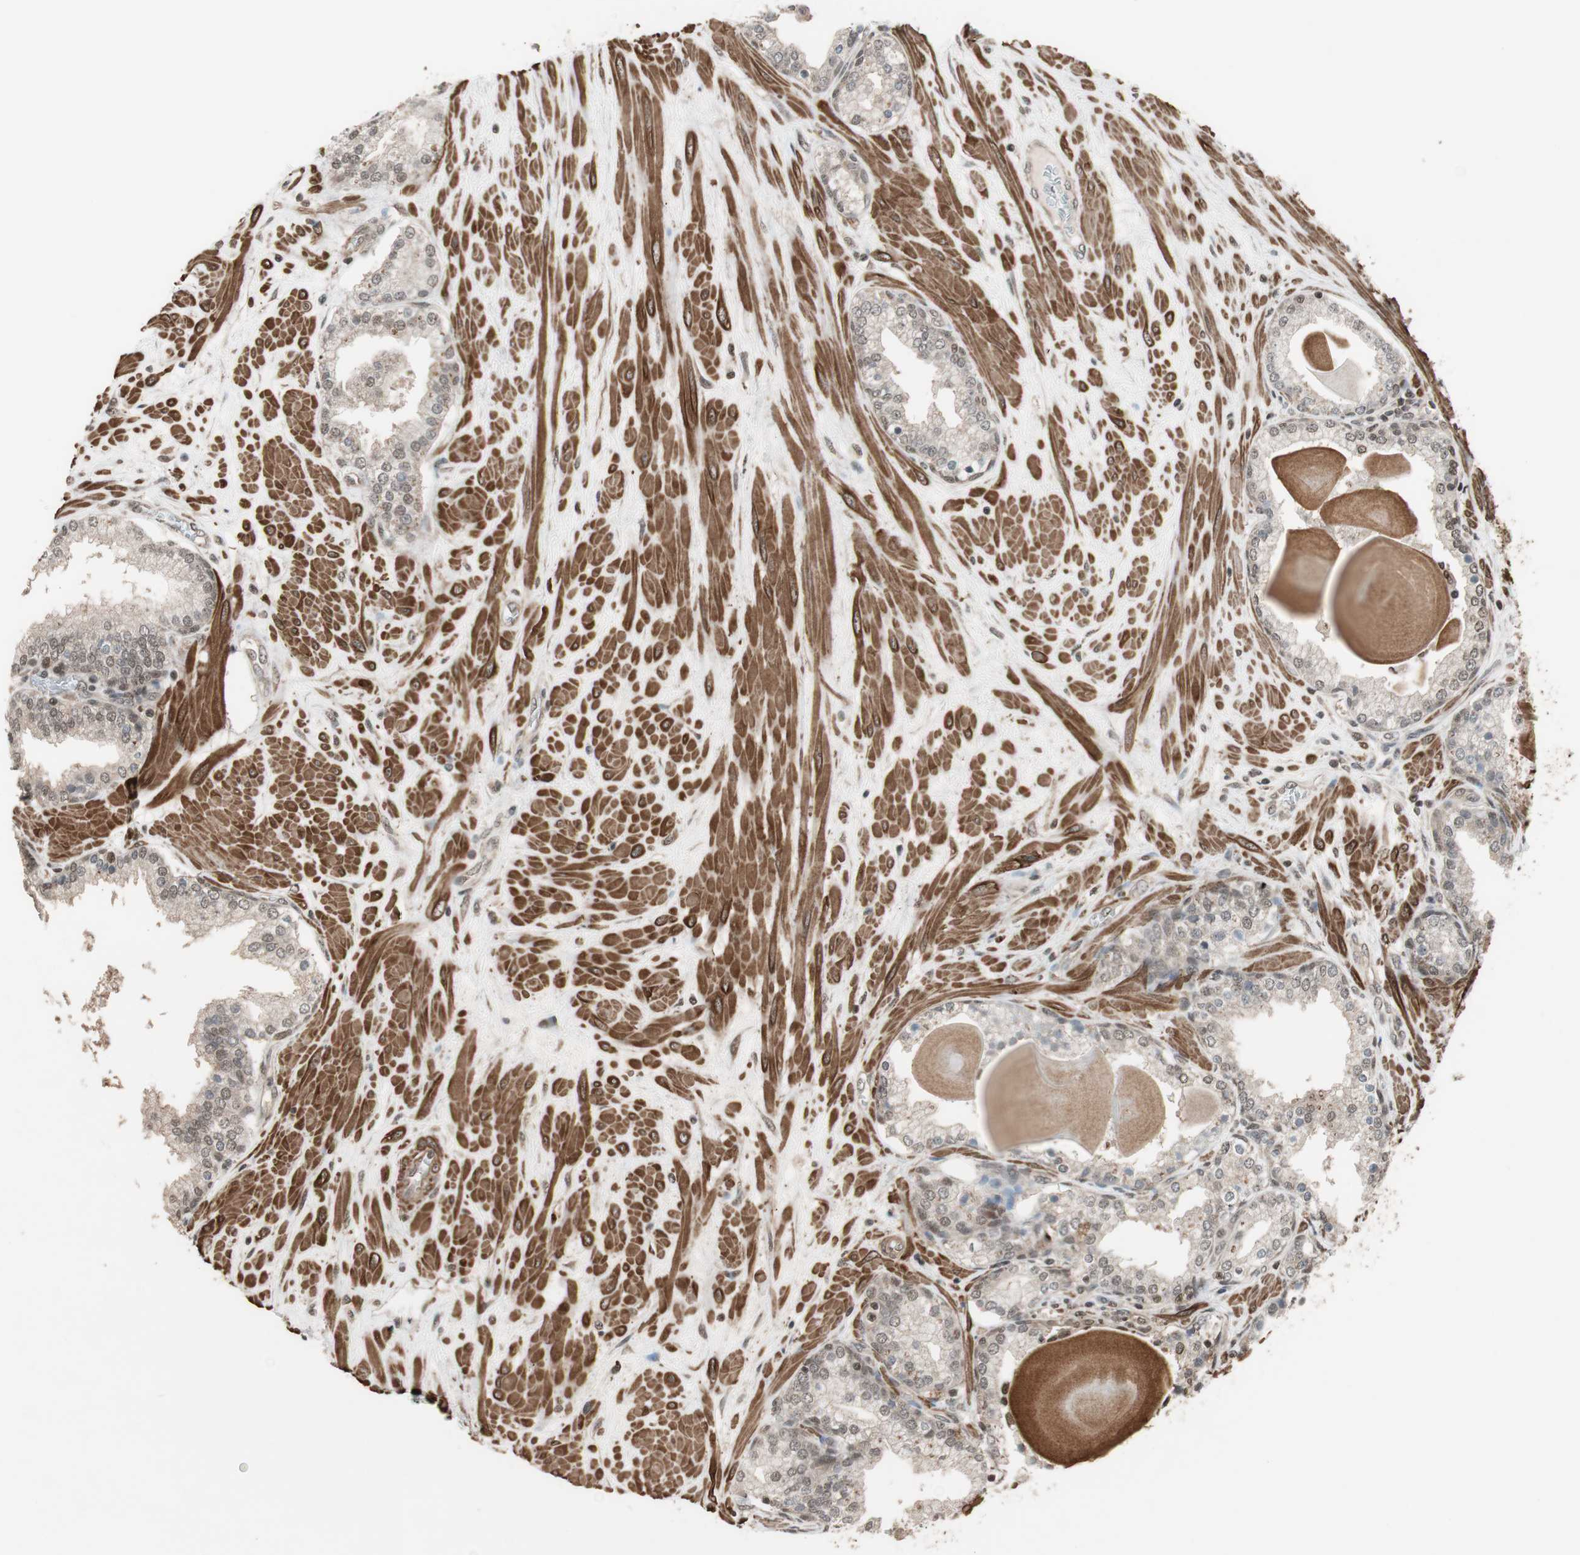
{"staining": {"intensity": "weak", "quantity": "25%-75%", "location": "cytoplasmic/membranous,nuclear"}, "tissue": "prostate", "cell_type": "Glandular cells", "image_type": "normal", "snomed": [{"axis": "morphology", "description": "Normal tissue, NOS"}, {"axis": "topography", "description": "Prostate"}], "caption": "Unremarkable prostate exhibits weak cytoplasmic/membranous,nuclear staining in about 25%-75% of glandular cells, visualized by immunohistochemistry.", "gene": "DRAP1", "patient": {"sex": "male", "age": 51}}